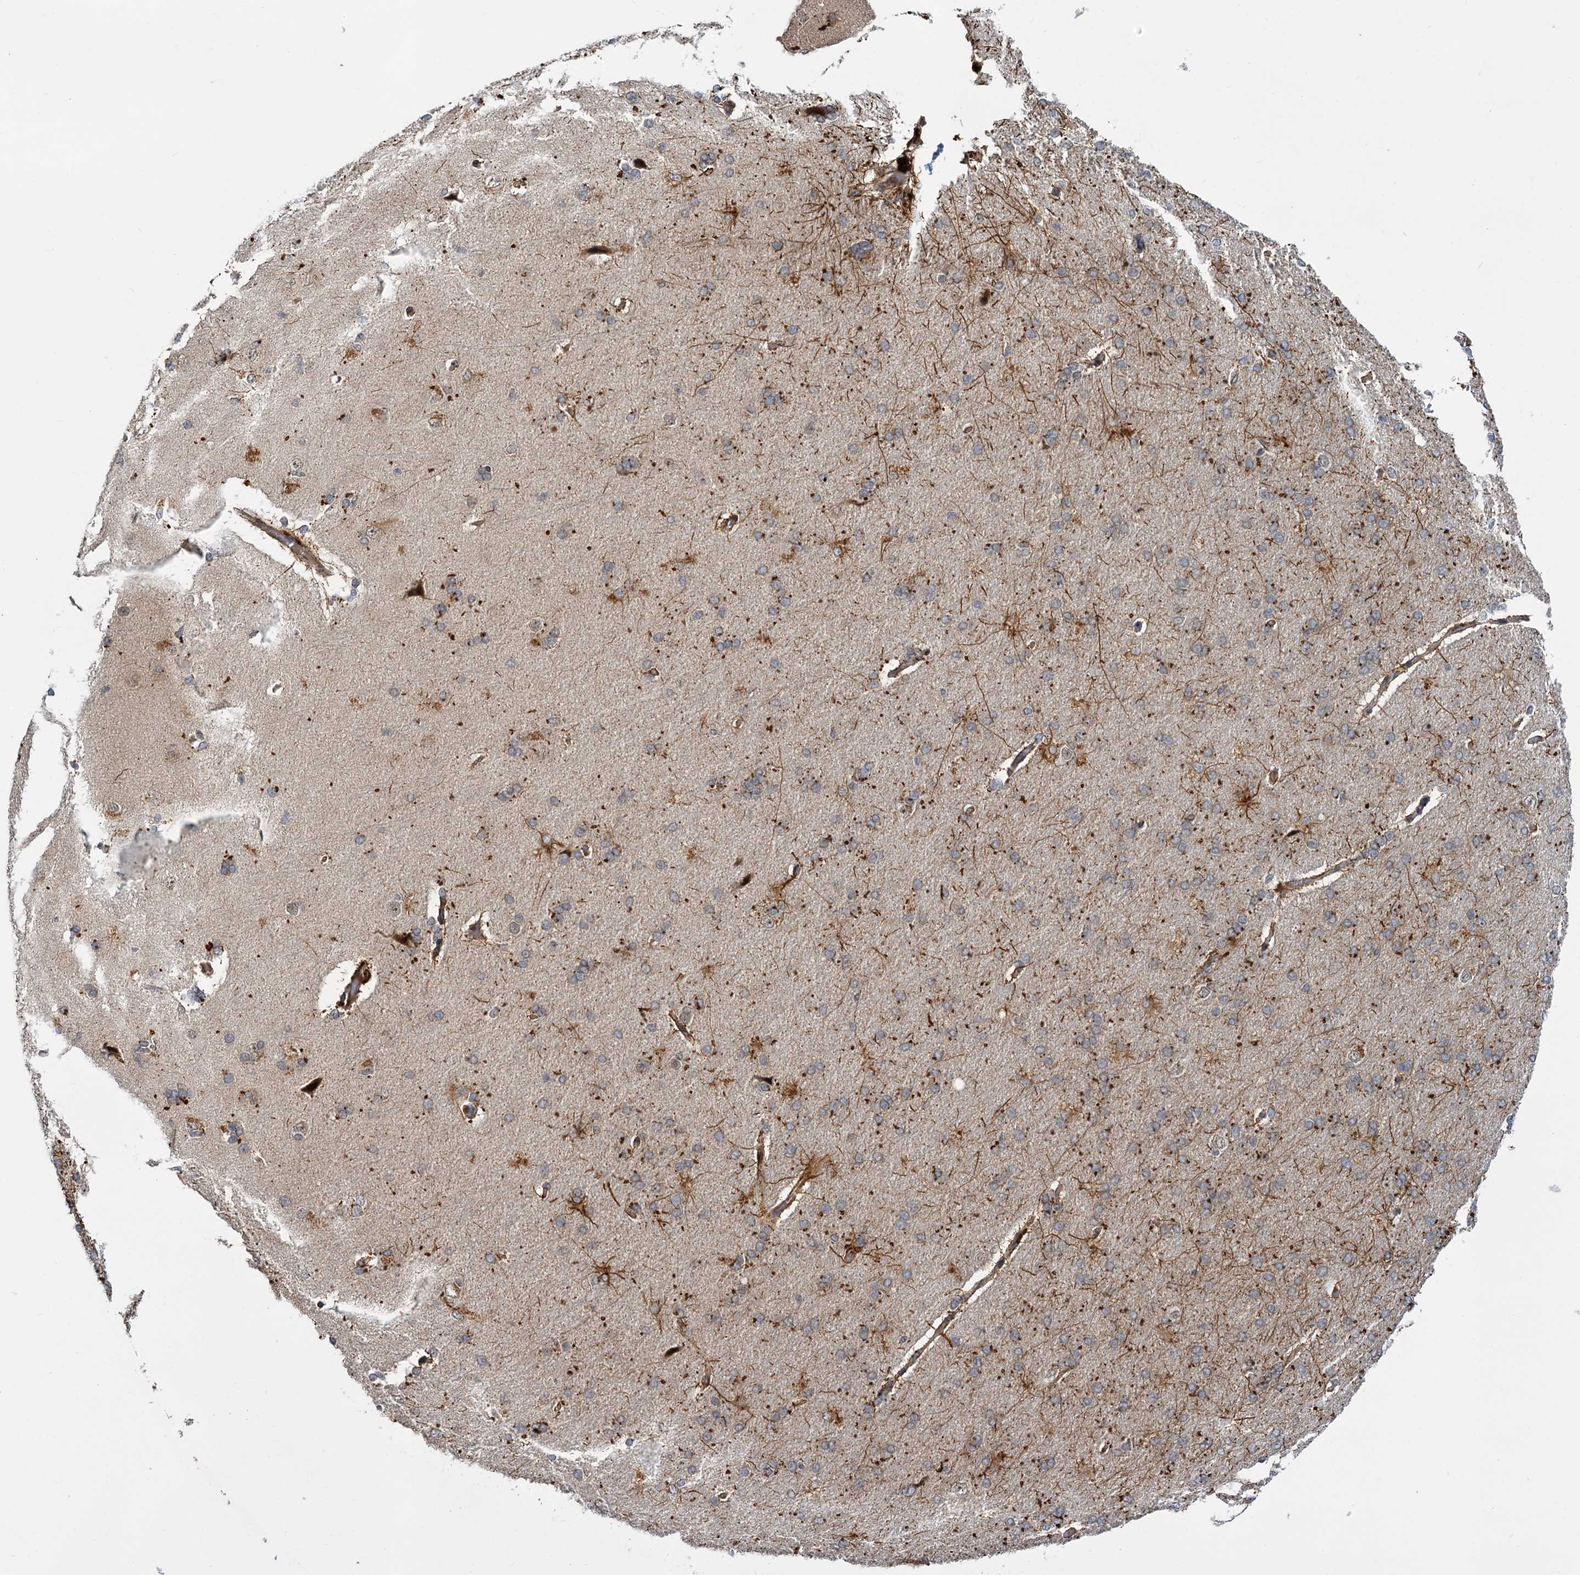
{"staining": {"intensity": "weak", "quantity": "25%-75%", "location": "cytoplasmic/membranous"}, "tissue": "cerebral cortex", "cell_type": "Endothelial cells", "image_type": "normal", "snomed": [{"axis": "morphology", "description": "Normal tissue, NOS"}, {"axis": "topography", "description": "Cerebral cortex"}], "caption": "The image demonstrates a brown stain indicating the presence of a protein in the cytoplasmic/membranous of endothelial cells in cerebral cortex. Using DAB (3,3'-diaminobenzidine) (brown) and hematoxylin (blue) stains, captured at high magnification using brightfield microscopy.", "gene": "APBA2", "patient": {"sex": "male", "age": 62}}